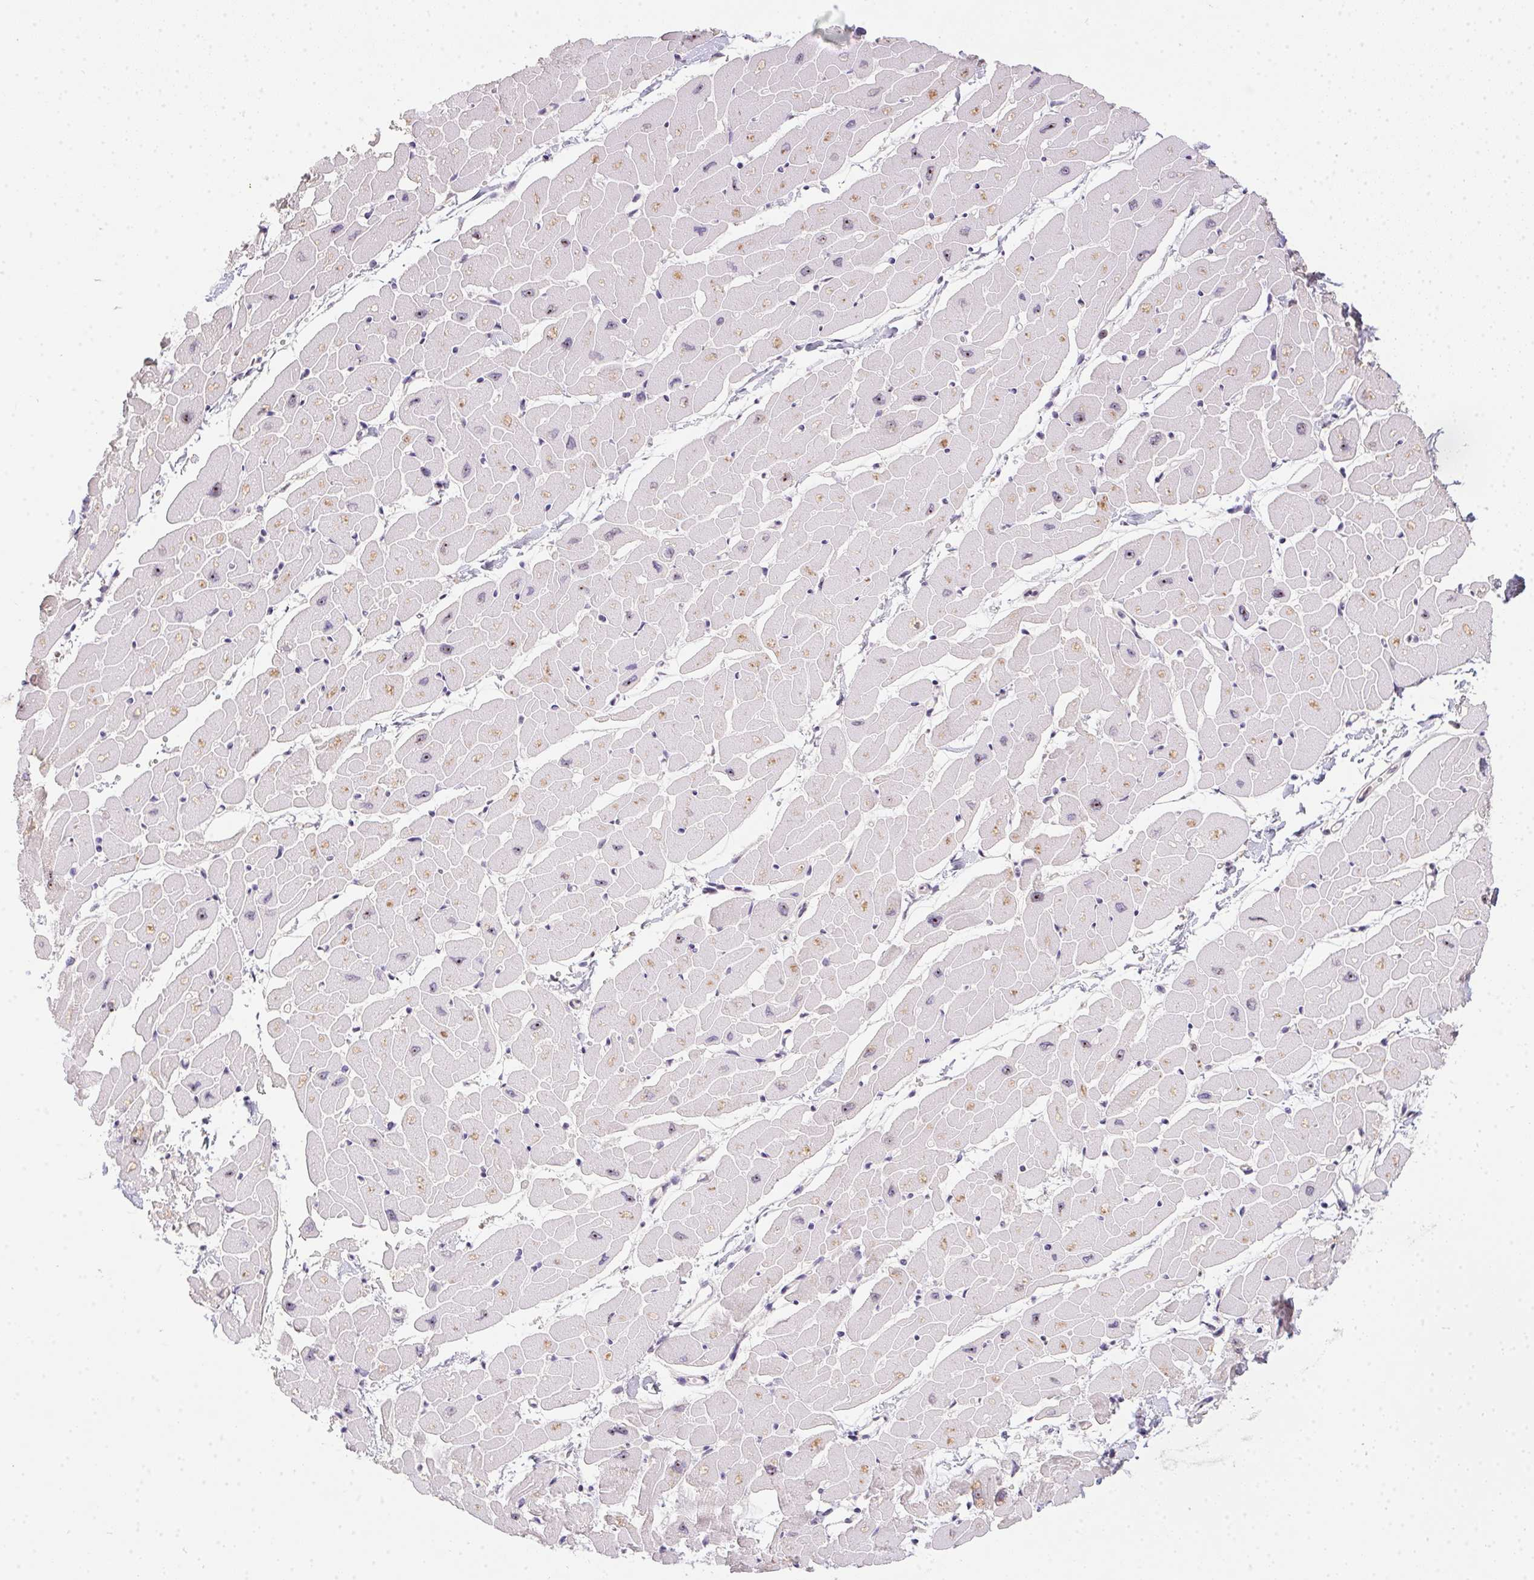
{"staining": {"intensity": "weak", "quantity": "<25%", "location": "nuclear"}, "tissue": "heart muscle", "cell_type": "Cardiomyocytes", "image_type": "normal", "snomed": [{"axis": "morphology", "description": "Normal tissue, NOS"}, {"axis": "topography", "description": "Heart"}], "caption": "High power microscopy micrograph of an immunohistochemistry image of normal heart muscle, revealing no significant staining in cardiomyocytes. Nuclei are stained in blue.", "gene": "BATF2", "patient": {"sex": "male", "age": 57}}